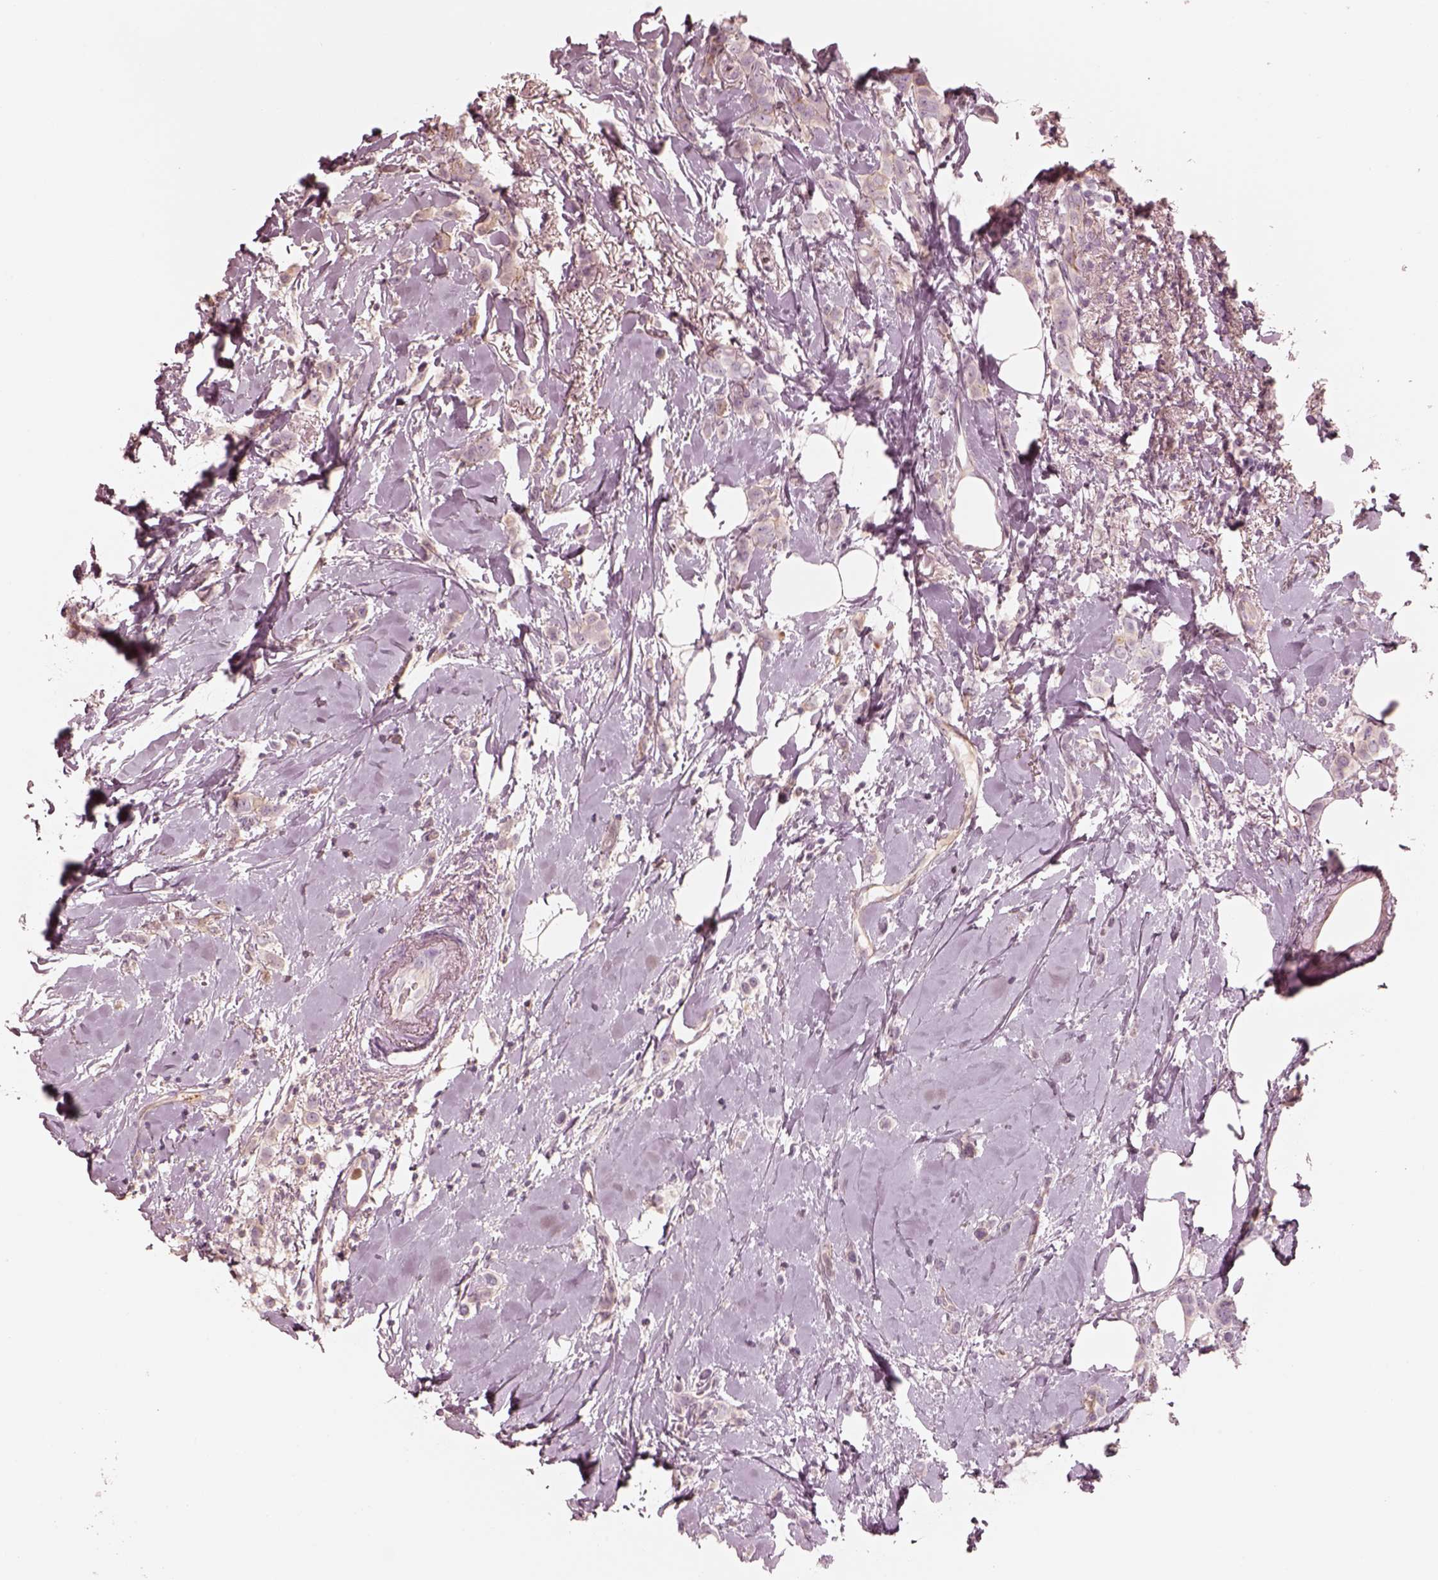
{"staining": {"intensity": "weak", "quantity": "25%-75%", "location": "cytoplasmic/membranous"}, "tissue": "breast cancer", "cell_type": "Tumor cells", "image_type": "cancer", "snomed": [{"axis": "morphology", "description": "Lobular carcinoma"}, {"axis": "topography", "description": "Breast"}], "caption": "The immunohistochemical stain shows weak cytoplasmic/membranous staining in tumor cells of breast lobular carcinoma tissue.", "gene": "GPRIN1", "patient": {"sex": "female", "age": 66}}